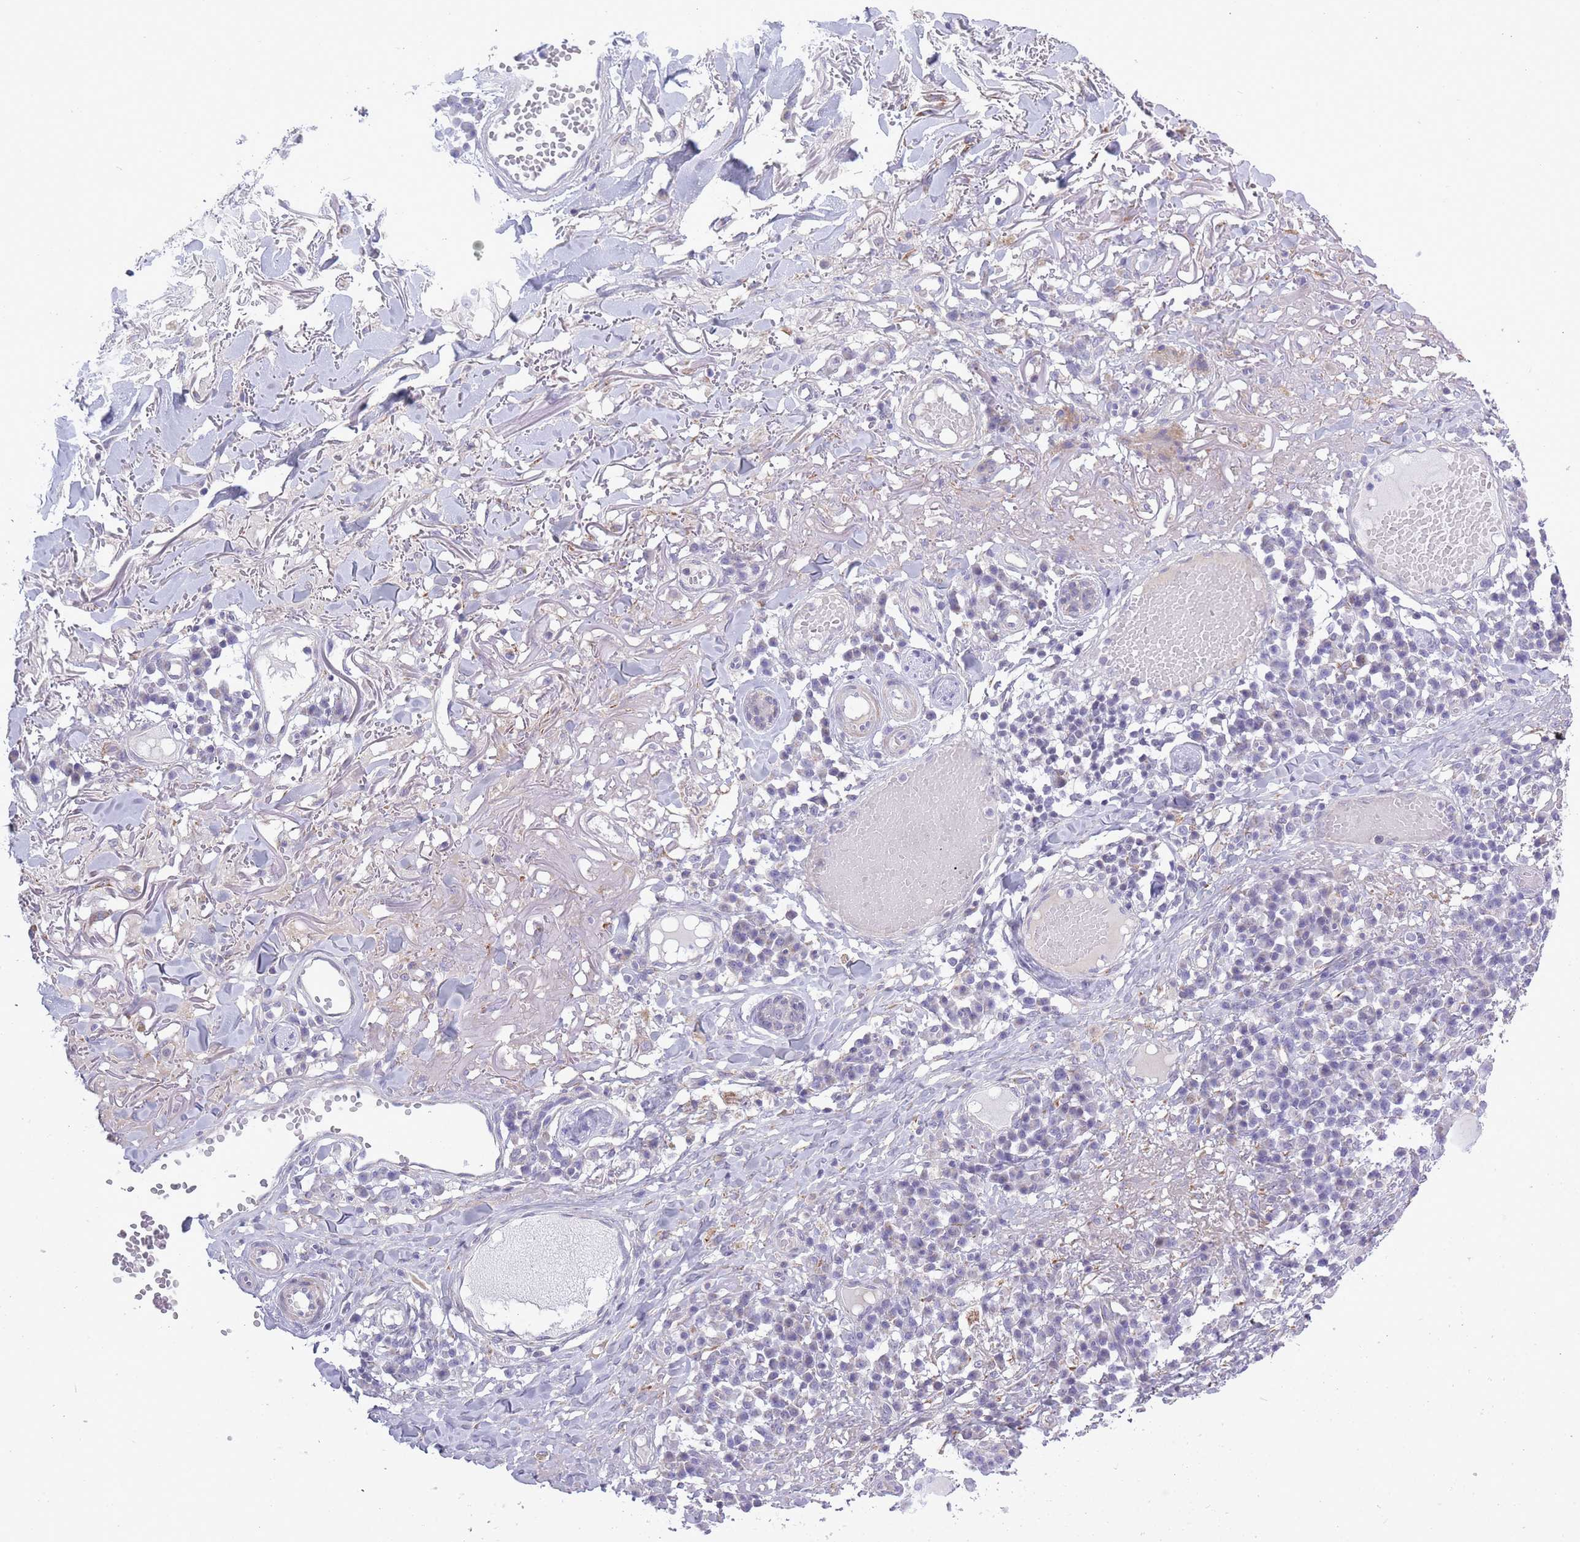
{"staining": {"intensity": "negative", "quantity": "none", "location": "none"}, "tissue": "skin cancer", "cell_type": "Tumor cells", "image_type": "cancer", "snomed": [{"axis": "morphology", "description": "Squamous cell carcinoma in situ, NOS"}, {"axis": "morphology", "description": "Squamous cell carcinoma, NOS"}, {"axis": "topography", "description": "Skin"}], "caption": "Photomicrograph shows no protein expression in tumor cells of squamous cell carcinoma in situ (skin) tissue.", "gene": "ZBTB24", "patient": {"sex": "male", "age": 93}}